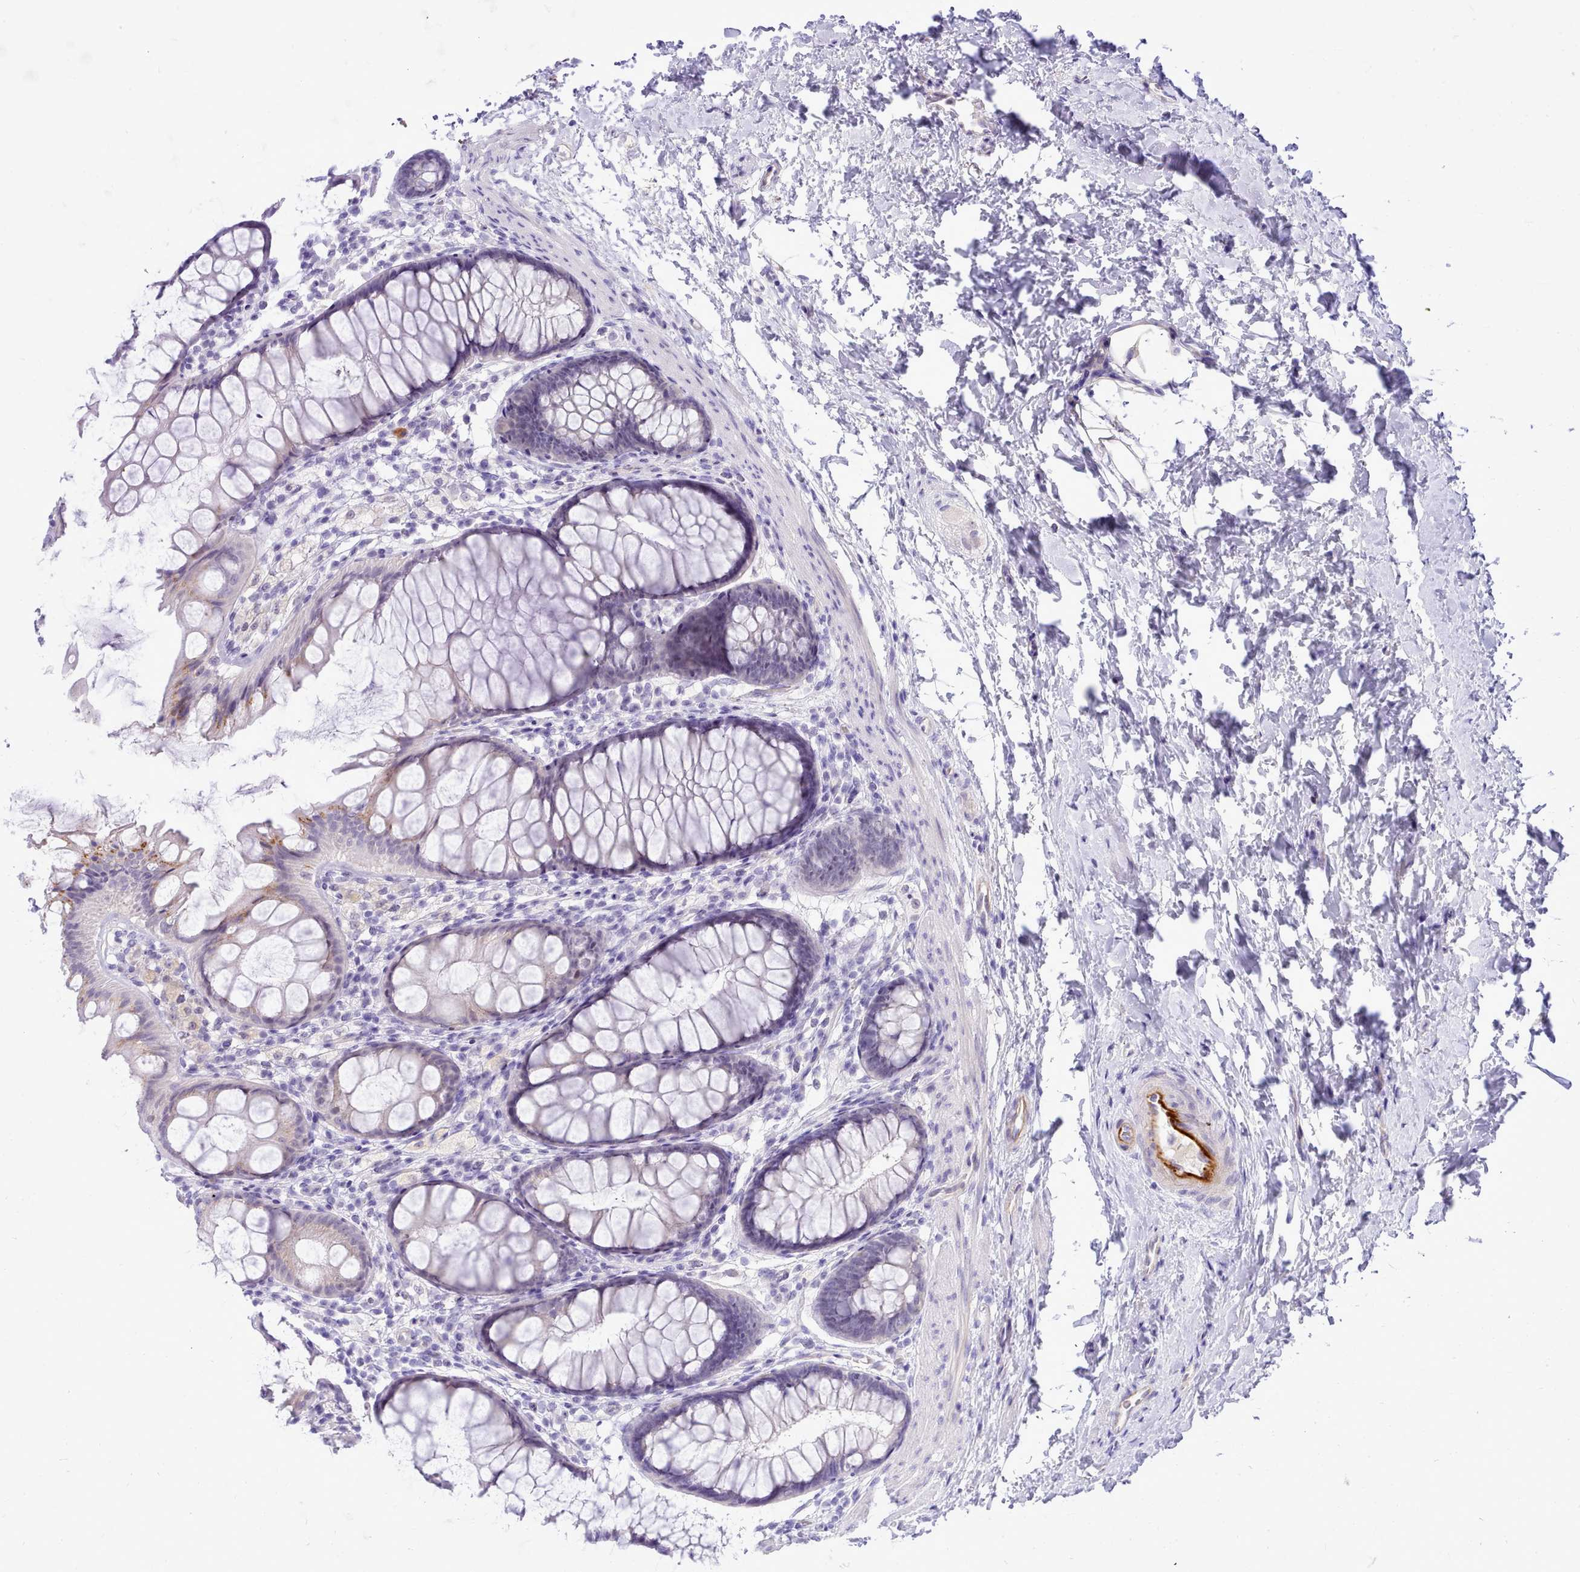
{"staining": {"intensity": "negative", "quantity": "none", "location": "none"}, "tissue": "colon", "cell_type": "Endothelial cells", "image_type": "normal", "snomed": [{"axis": "morphology", "description": "Normal tissue, NOS"}, {"axis": "topography", "description": "Colon"}], "caption": "This histopathology image is of normal colon stained with immunohistochemistry (IHC) to label a protein in brown with the nuclei are counter-stained blue. There is no staining in endothelial cells.", "gene": "LRRC37A2", "patient": {"sex": "female", "age": 62}}